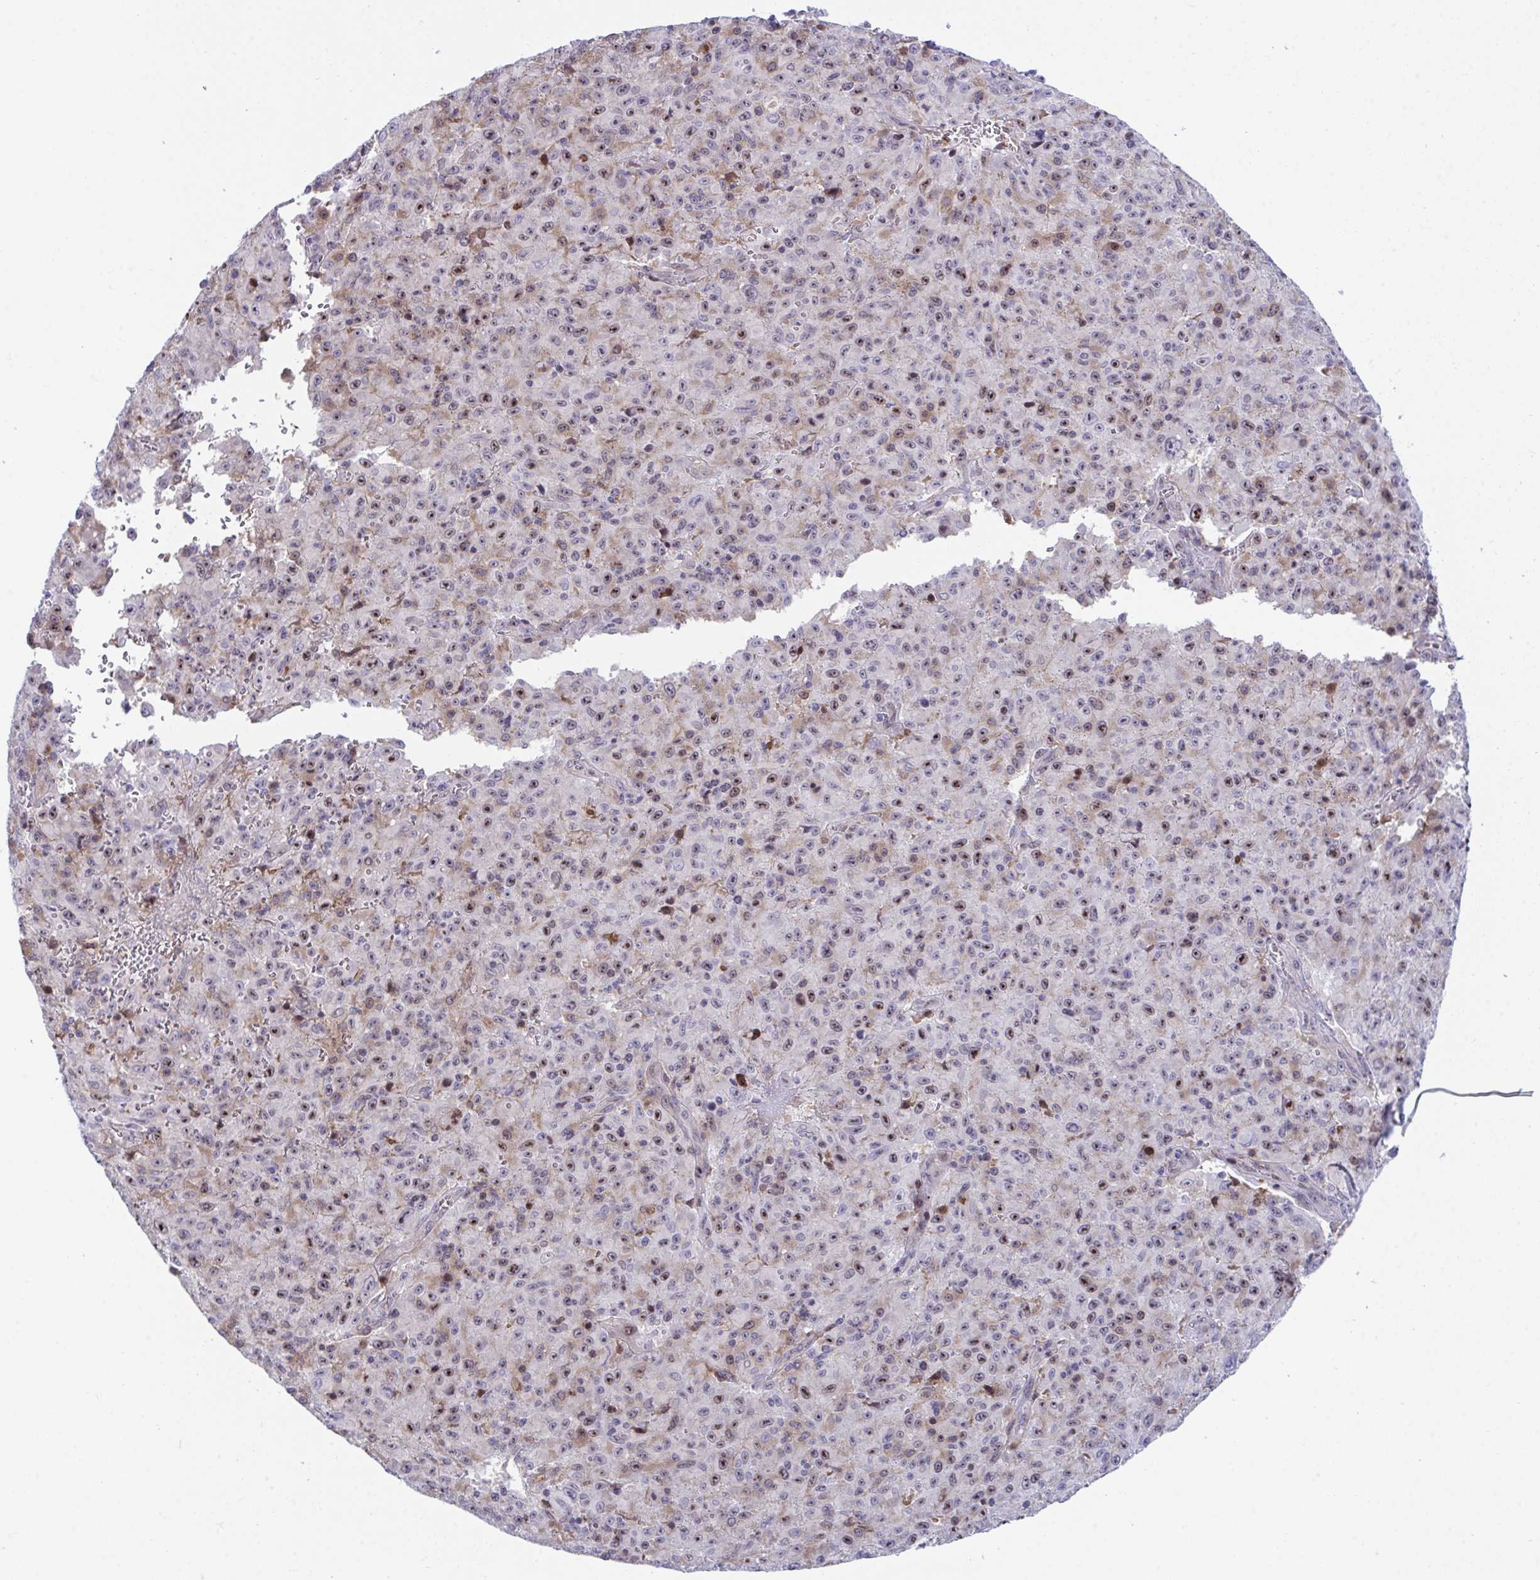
{"staining": {"intensity": "moderate", "quantity": ">75%", "location": "nuclear"}, "tissue": "melanoma", "cell_type": "Tumor cells", "image_type": "cancer", "snomed": [{"axis": "morphology", "description": "Malignant melanoma, NOS"}, {"axis": "topography", "description": "Skin"}], "caption": "DAB immunohistochemical staining of human malignant melanoma shows moderate nuclear protein staining in about >75% of tumor cells. The protein of interest is stained brown, and the nuclei are stained in blue (DAB IHC with brightfield microscopy, high magnification).", "gene": "CENPQ", "patient": {"sex": "male", "age": 46}}